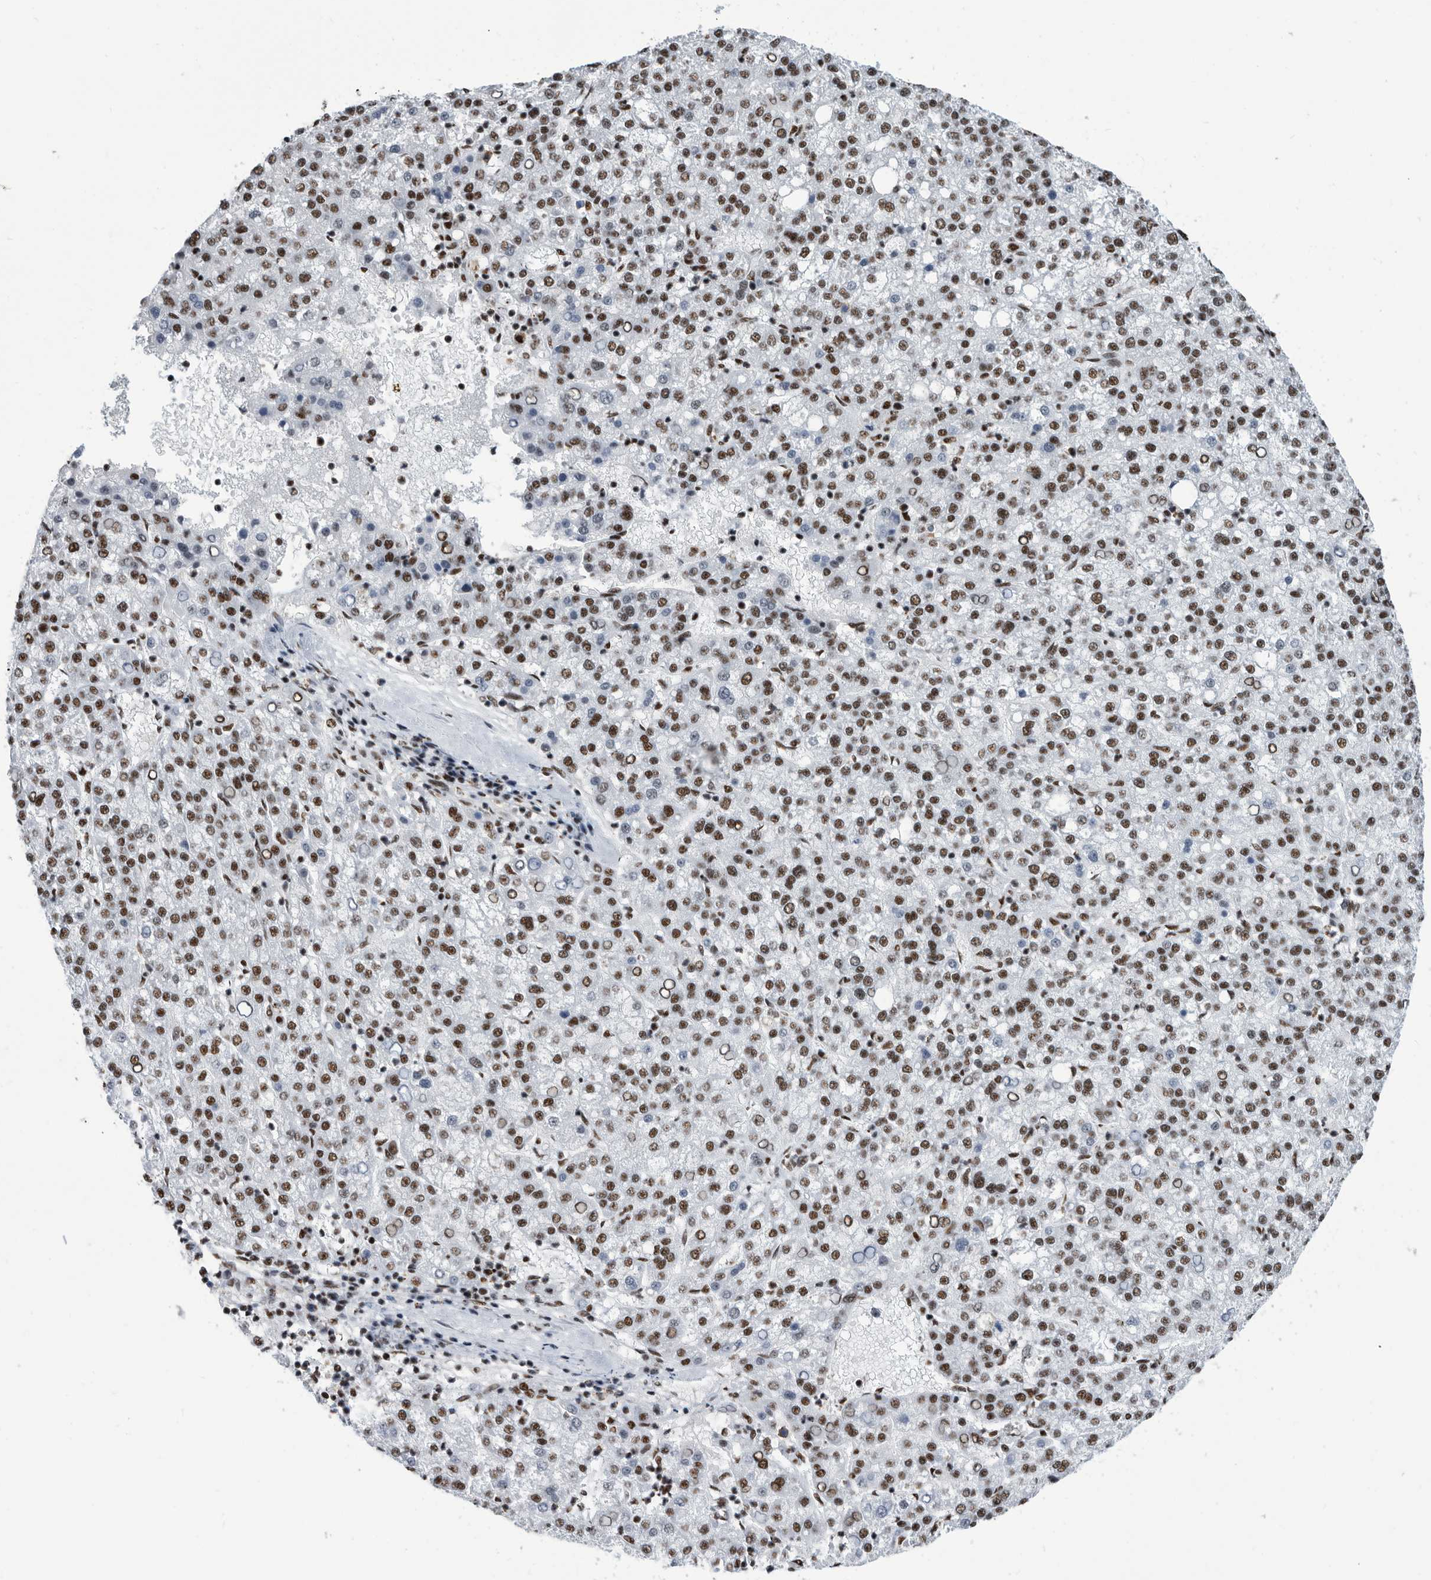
{"staining": {"intensity": "moderate", "quantity": ">75%", "location": "nuclear"}, "tissue": "liver cancer", "cell_type": "Tumor cells", "image_type": "cancer", "snomed": [{"axis": "morphology", "description": "Carcinoma, Hepatocellular, NOS"}, {"axis": "topography", "description": "Liver"}], "caption": "Immunohistochemical staining of liver cancer demonstrates medium levels of moderate nuclear expression in about >75% of tumor cells.", "gene": "SF3A1", "patient": {"sex": "female", "age": 58}}